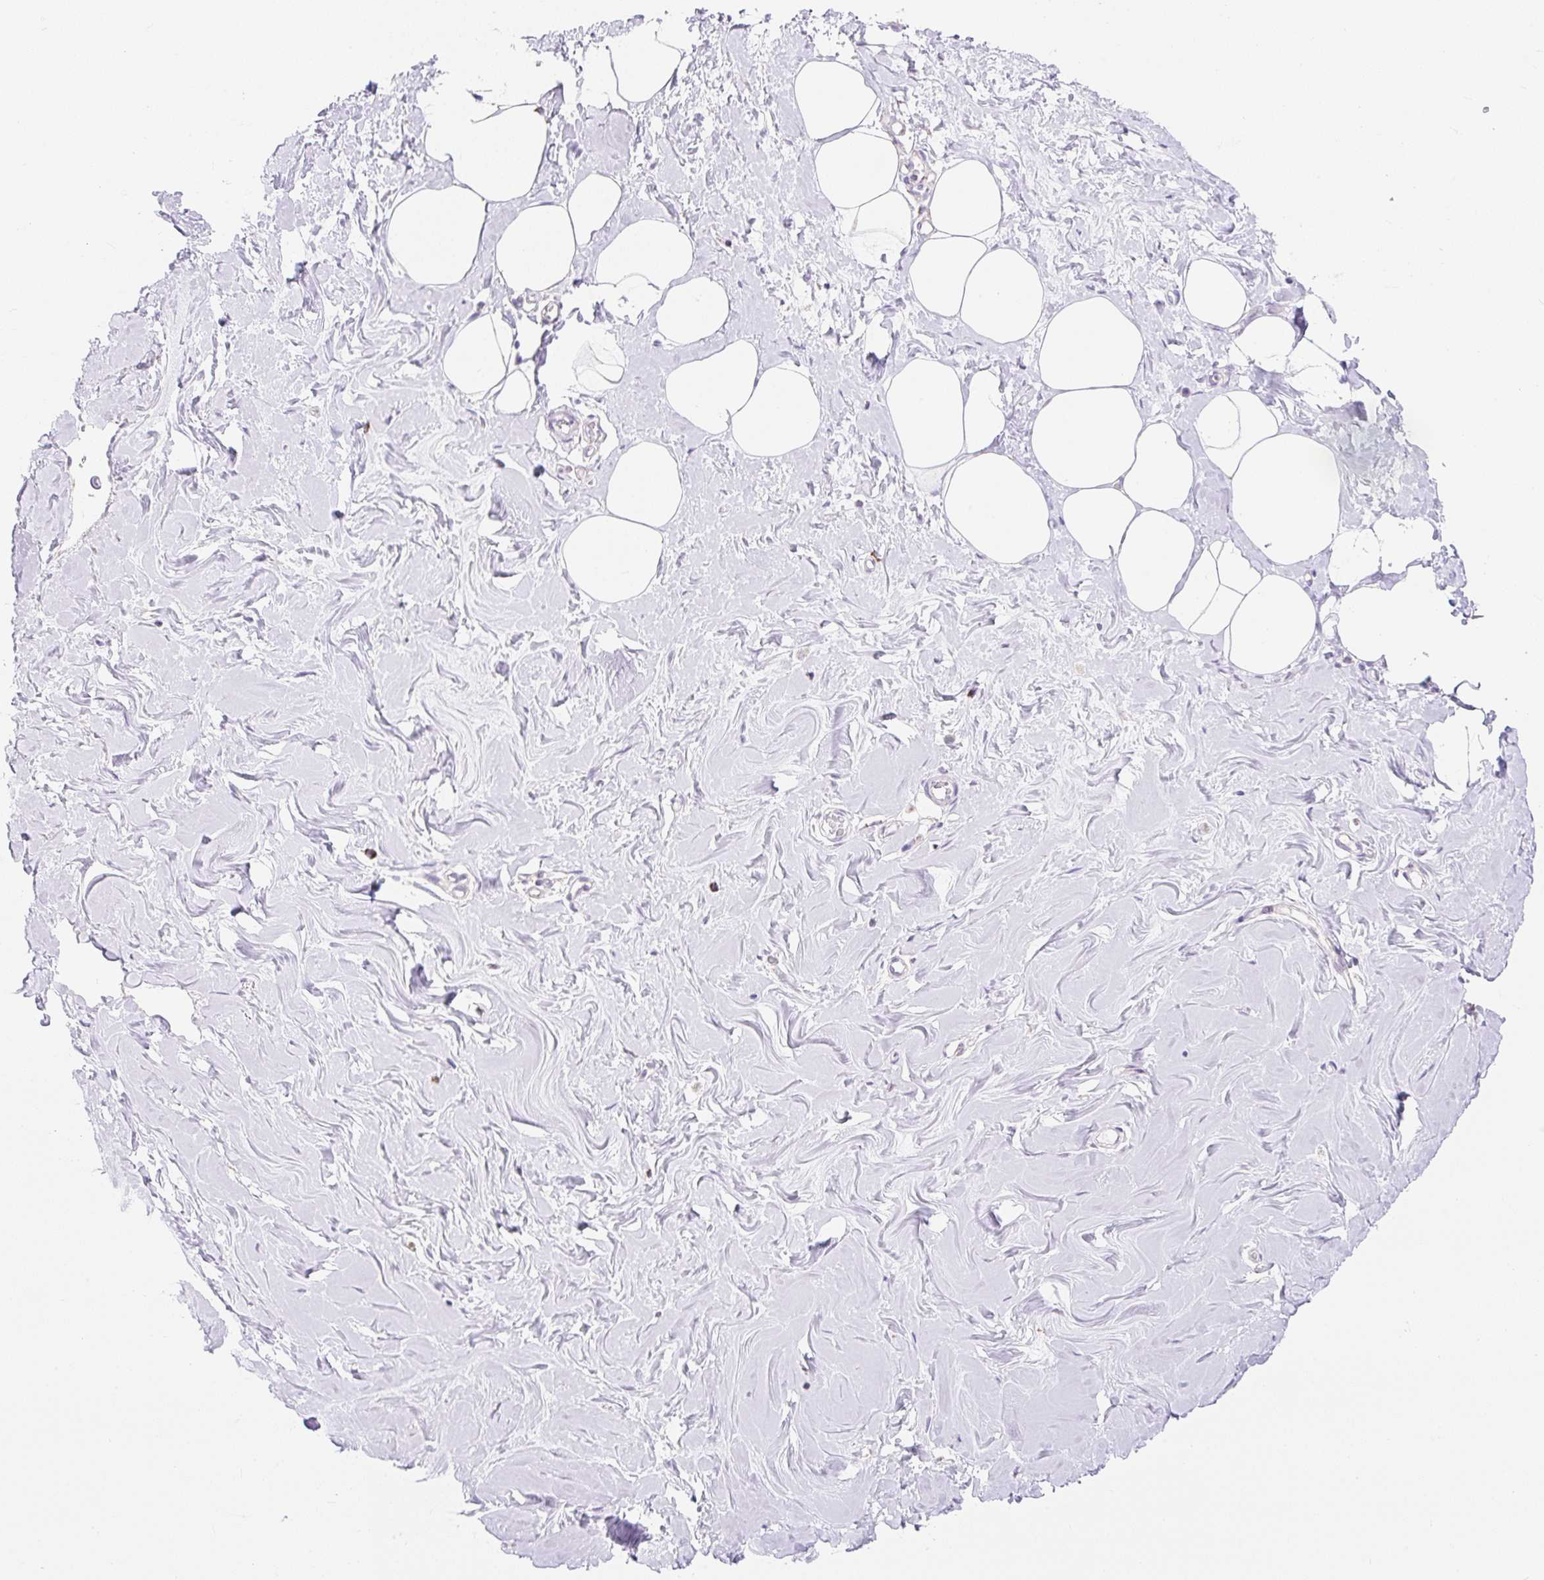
{"staining": {"intensity": "negative", "quantity": "none", "location": "none"}, "tissue": "breast", "cell_type": "Adipocytes", "image_type": "normal", "snomed": [{"axis": "morphology", "description": "Normal tissue, NOS"}, {"axis": "topography", "description": "Breast"}], "caption": "Histopathology image shows no significant protein staining in adipocytes of benign breast.", "gene": "DHX35", "patient": {"sex": "female", "age": 27}}